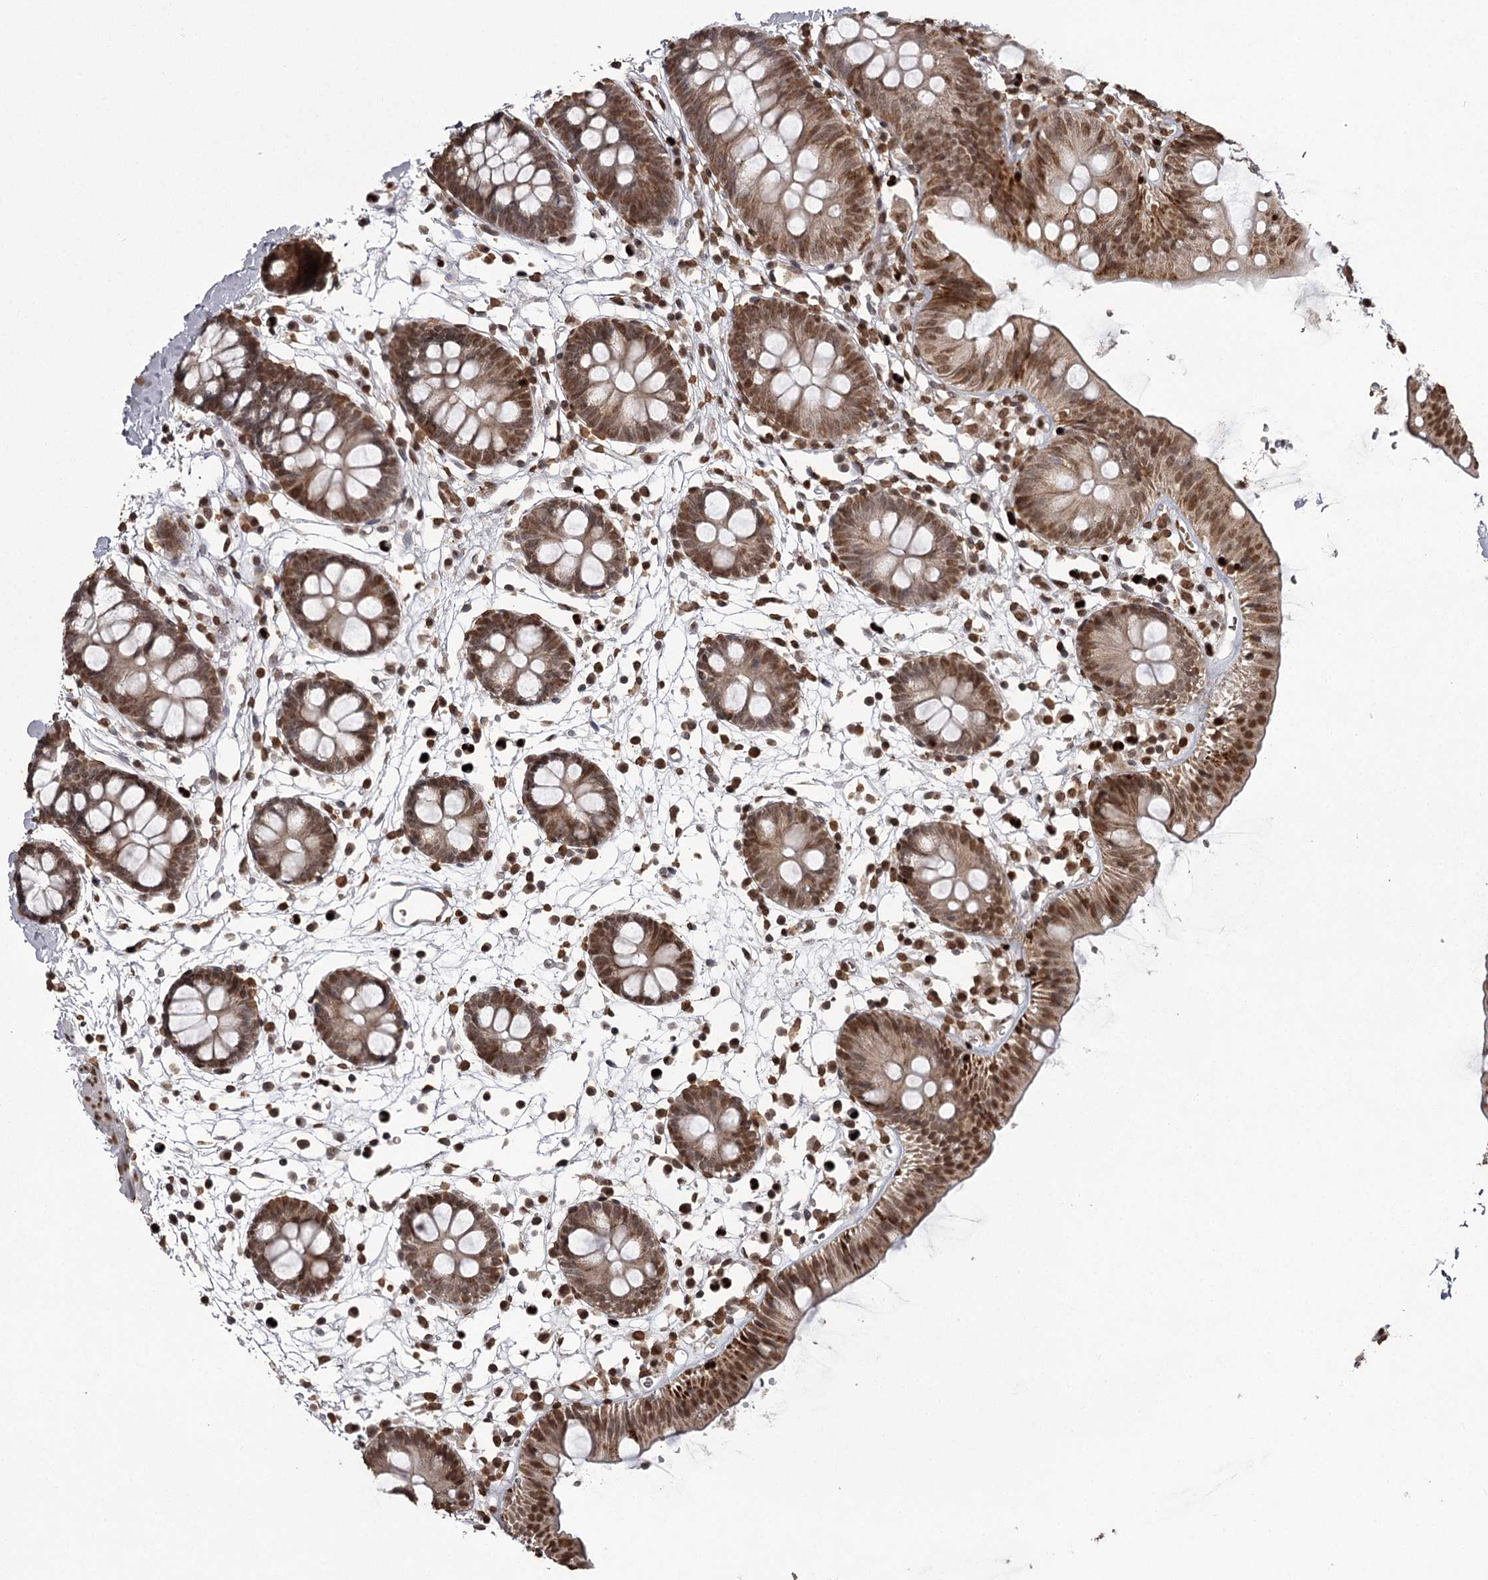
{"staining": {"intensity": "strong", "quantity": ">75%", "location": "cytoplasmic/membranous,nuclear"}, "tissue": "colon", "cell_type": "Endothelial cells", "image_type": "normal", "snomed": [{"axis": "morphology", "description": "Normal tissue, NOS"}, {"axis": "topography", "description": "Colon"}], "caption": "This is a micrograph of IHC staining of unremarkable colon, which shows strong expression in the cytoplasmic/membranous,nuclear of endothelial cells.", "gene": "THYN1", "patient": {"sex": "male", "age": 56}}